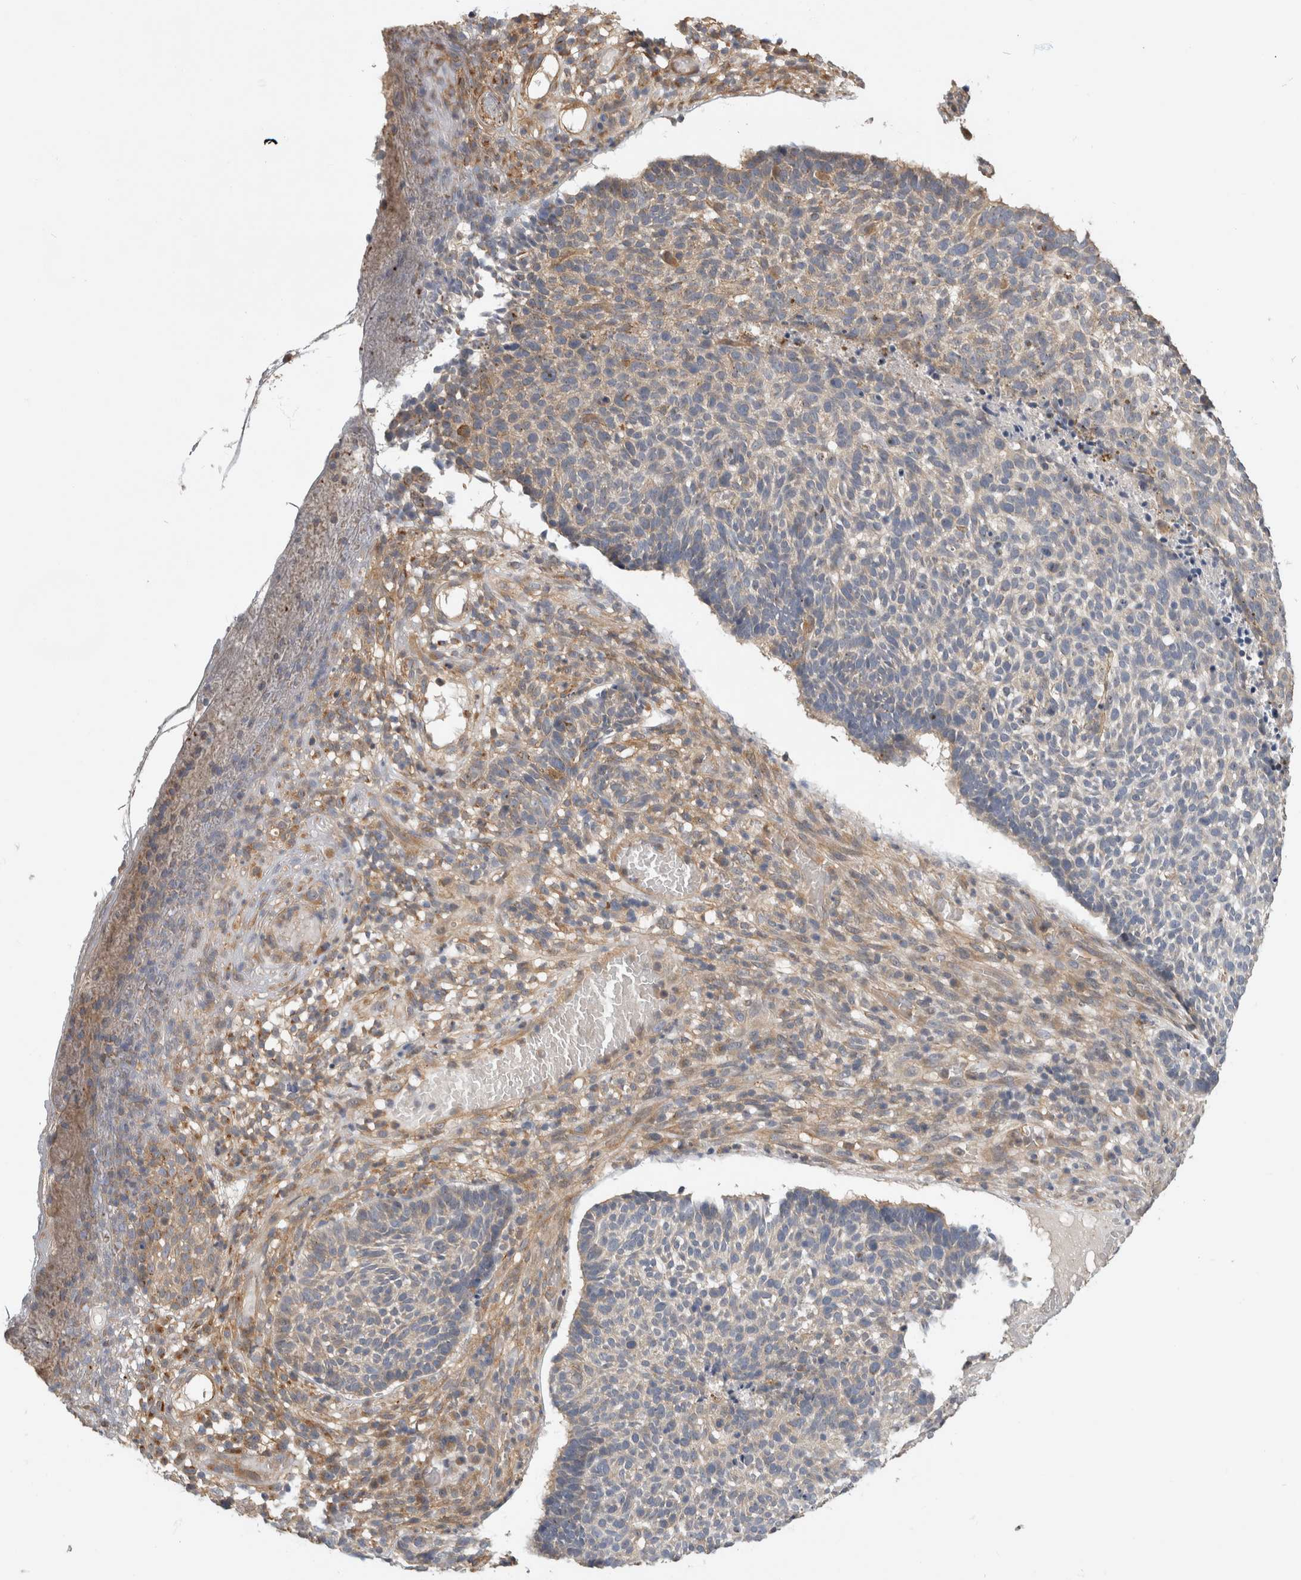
{"staining": {"intensity": "negative", "quantity": "none", "location": "none"}, "tissue": "skin cancer", "cell_type": "Tumor cells", "image_type": "cancer", "snomed": [{"axis": "morphology", "description": "Basal cell carcinoma"}, {"axis": "topography", "description": "Skin"}], "caption": "Protein analysis of skin cancer reveals no significant expression in tumor cells. (DAB (3,3'-diaminobenzidine) IHC, high magnification).", "gene": "PGM1", "patient": {"sex": "male", "age": 85}}